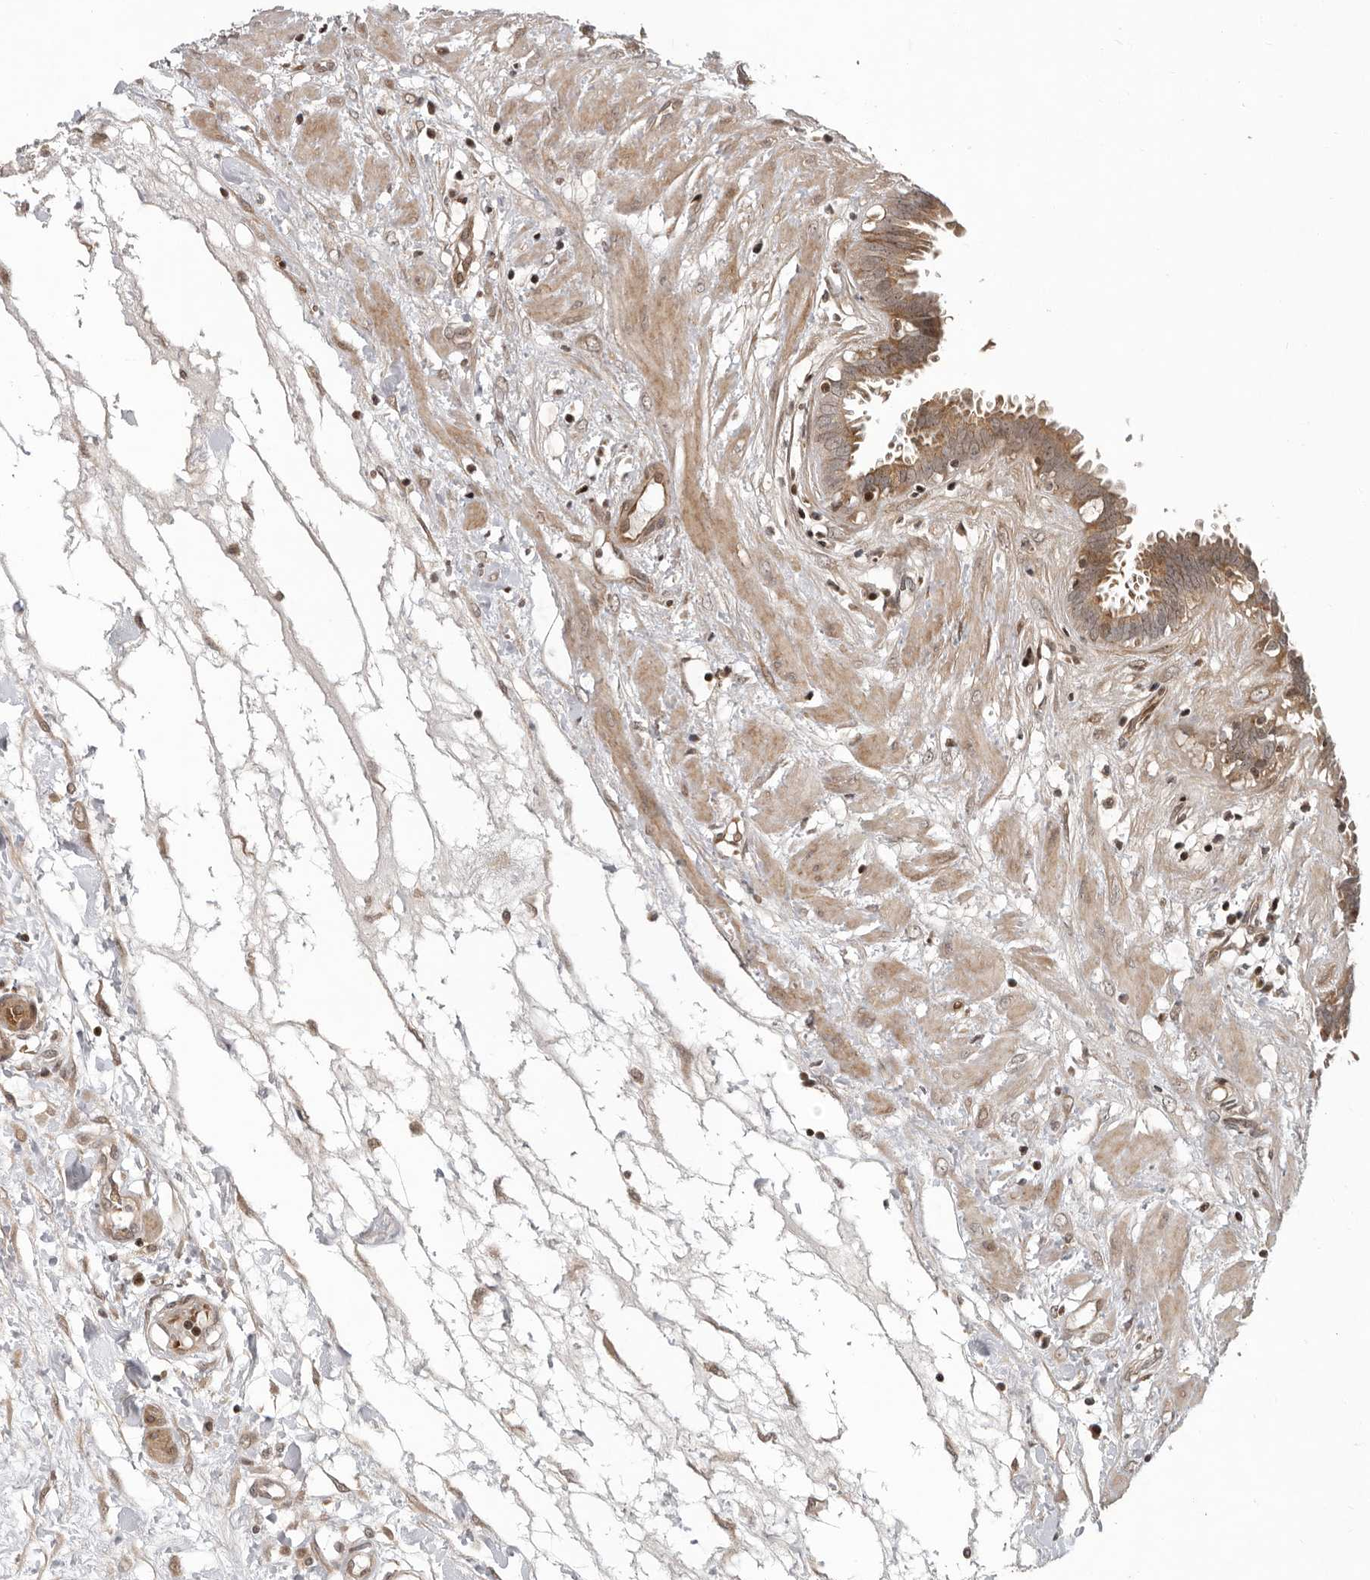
{"staining": {"intensity": "moderate", "quantity": ">75%", "location": "cytoplasmic/membranous,nuclear"}, "tissue": "fallopian tube", "cell_type": "Glandular cells", "image_type": "normal", "snomed": [{"axis": "morphology", "description": "Normal tissue, NOS"}, {"axis": "topography", "description": "Fallopian tube"}, {"axis": "topography", "description": "Placenta"}], "caption": "Fallopian tube stained with a protein marker shows moderate staining in glandular cells.", "gene": "RABIF", "patient": {"sex": "female", "age": 32}}